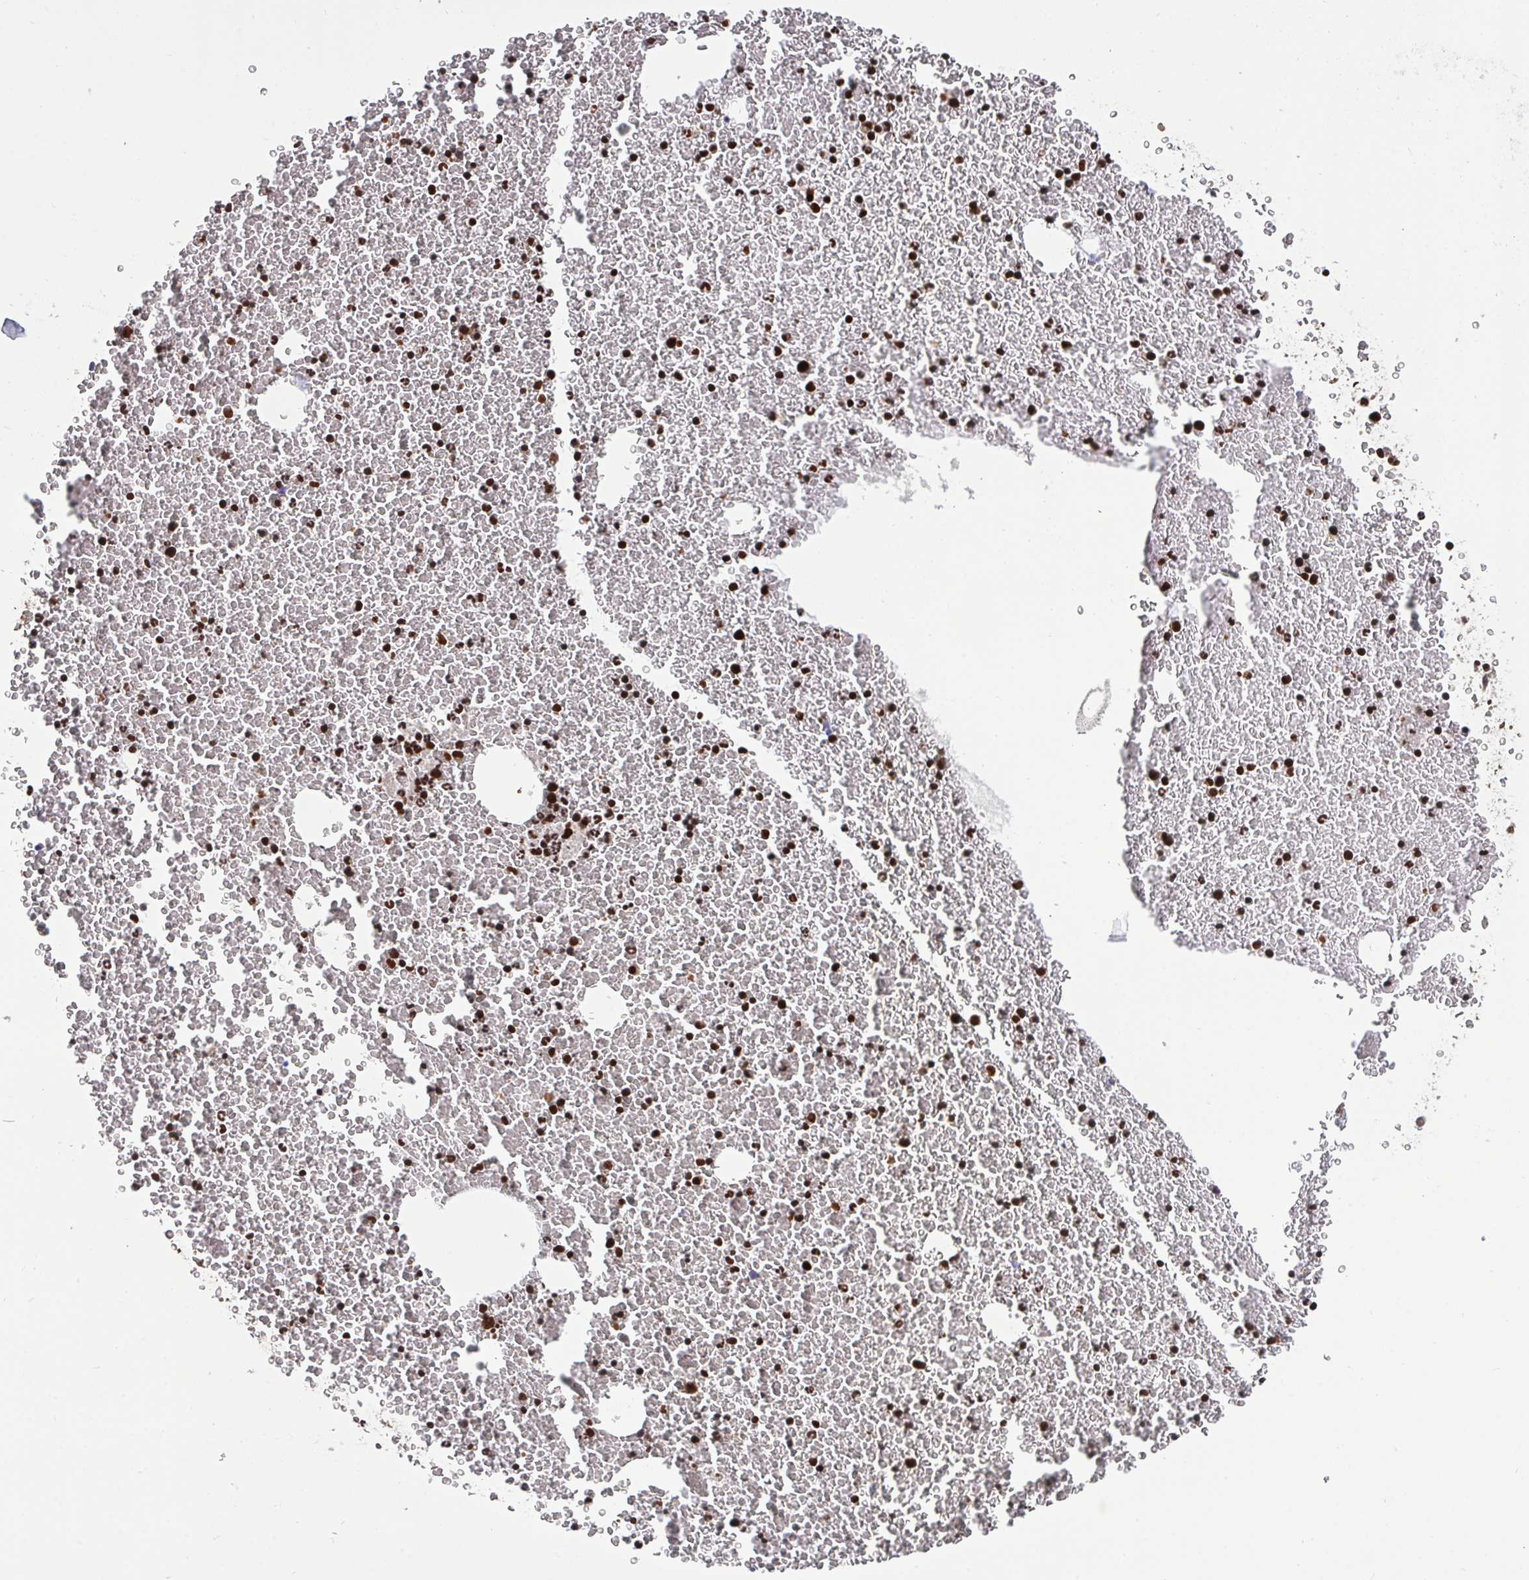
{"staining": {"intensity": "strong", "quantity": ">75%", "location": "nuclear"}, "tissue": "bone marrow", "cell_type": "Hematopoietic cells", "image_type": "normal", "snomed": [{"axis": "morphology", "description": "Normal tissue, NOS"}, {"axis": "topography", "description": "Bone marrow"}], "caption": "Immunohistochemistry (IHC) (DAB) staining of normal bone marrow reveals strong nuclear protein expression in approximately >75% of hematopoietic cells.", "gene": "ENSG00000268083", "patient": {"sex": "female", "age": 23}}